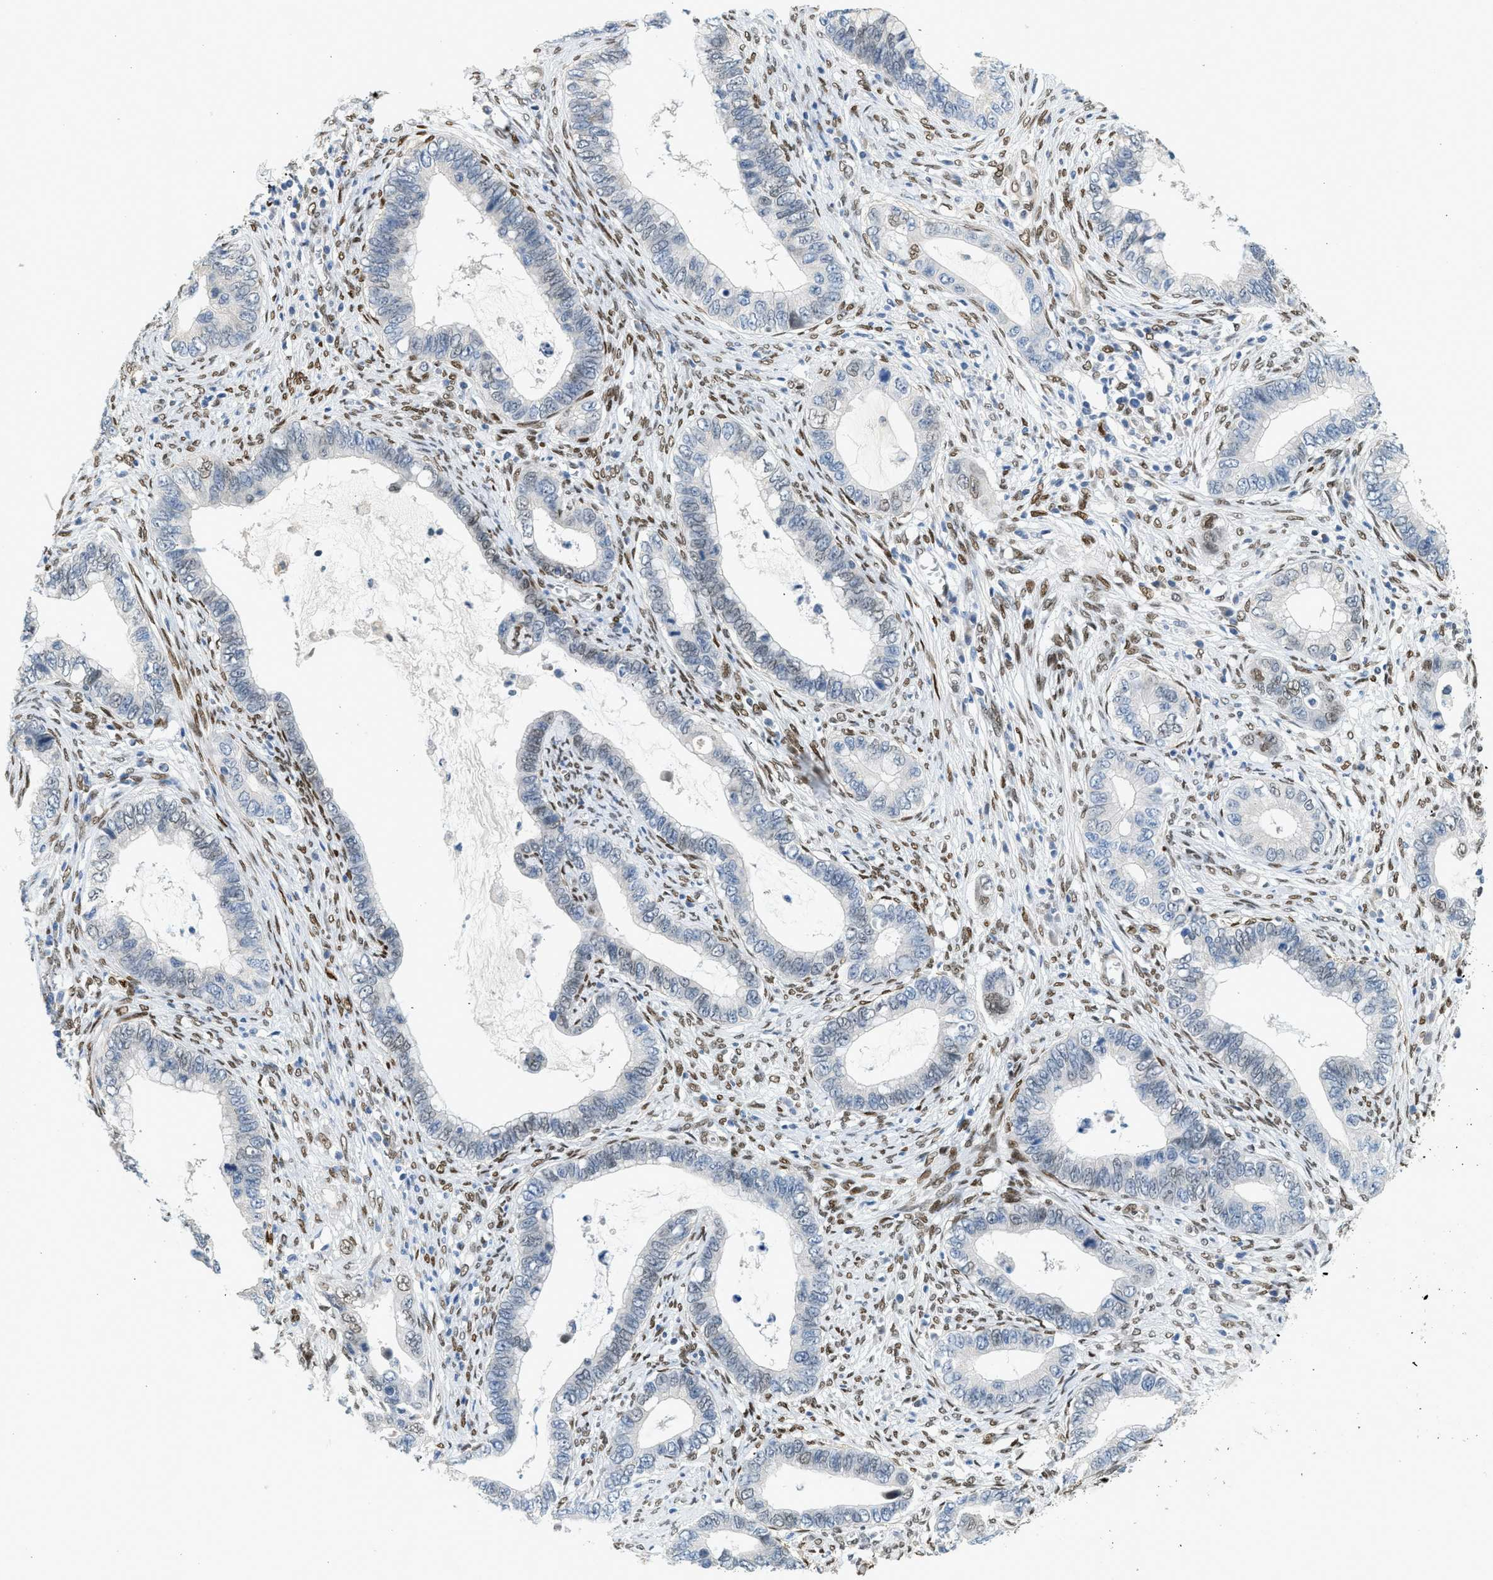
{"staining": {"intensity": "weak", "quantity": "<25%", "location": "nuclear"}, "tissue": "cervical cancer", "cell_type": "Tumor cells", "image_type": "cancer", "snomed": [{"axis": "morphology", "description": "Adenocarcinoma, NOS"}, {"axis": "topography", "description": "Cervix"}], "caption": "Micrograph shows no significant protein positivity in tumor cells of cervical cancer (adenocarcinoma). (Immunohistochemistry (ihc), brightfield microscopy, high magnification).", "gene": "ZBTB20", "patient": {"sex": "female", "age": 44}}